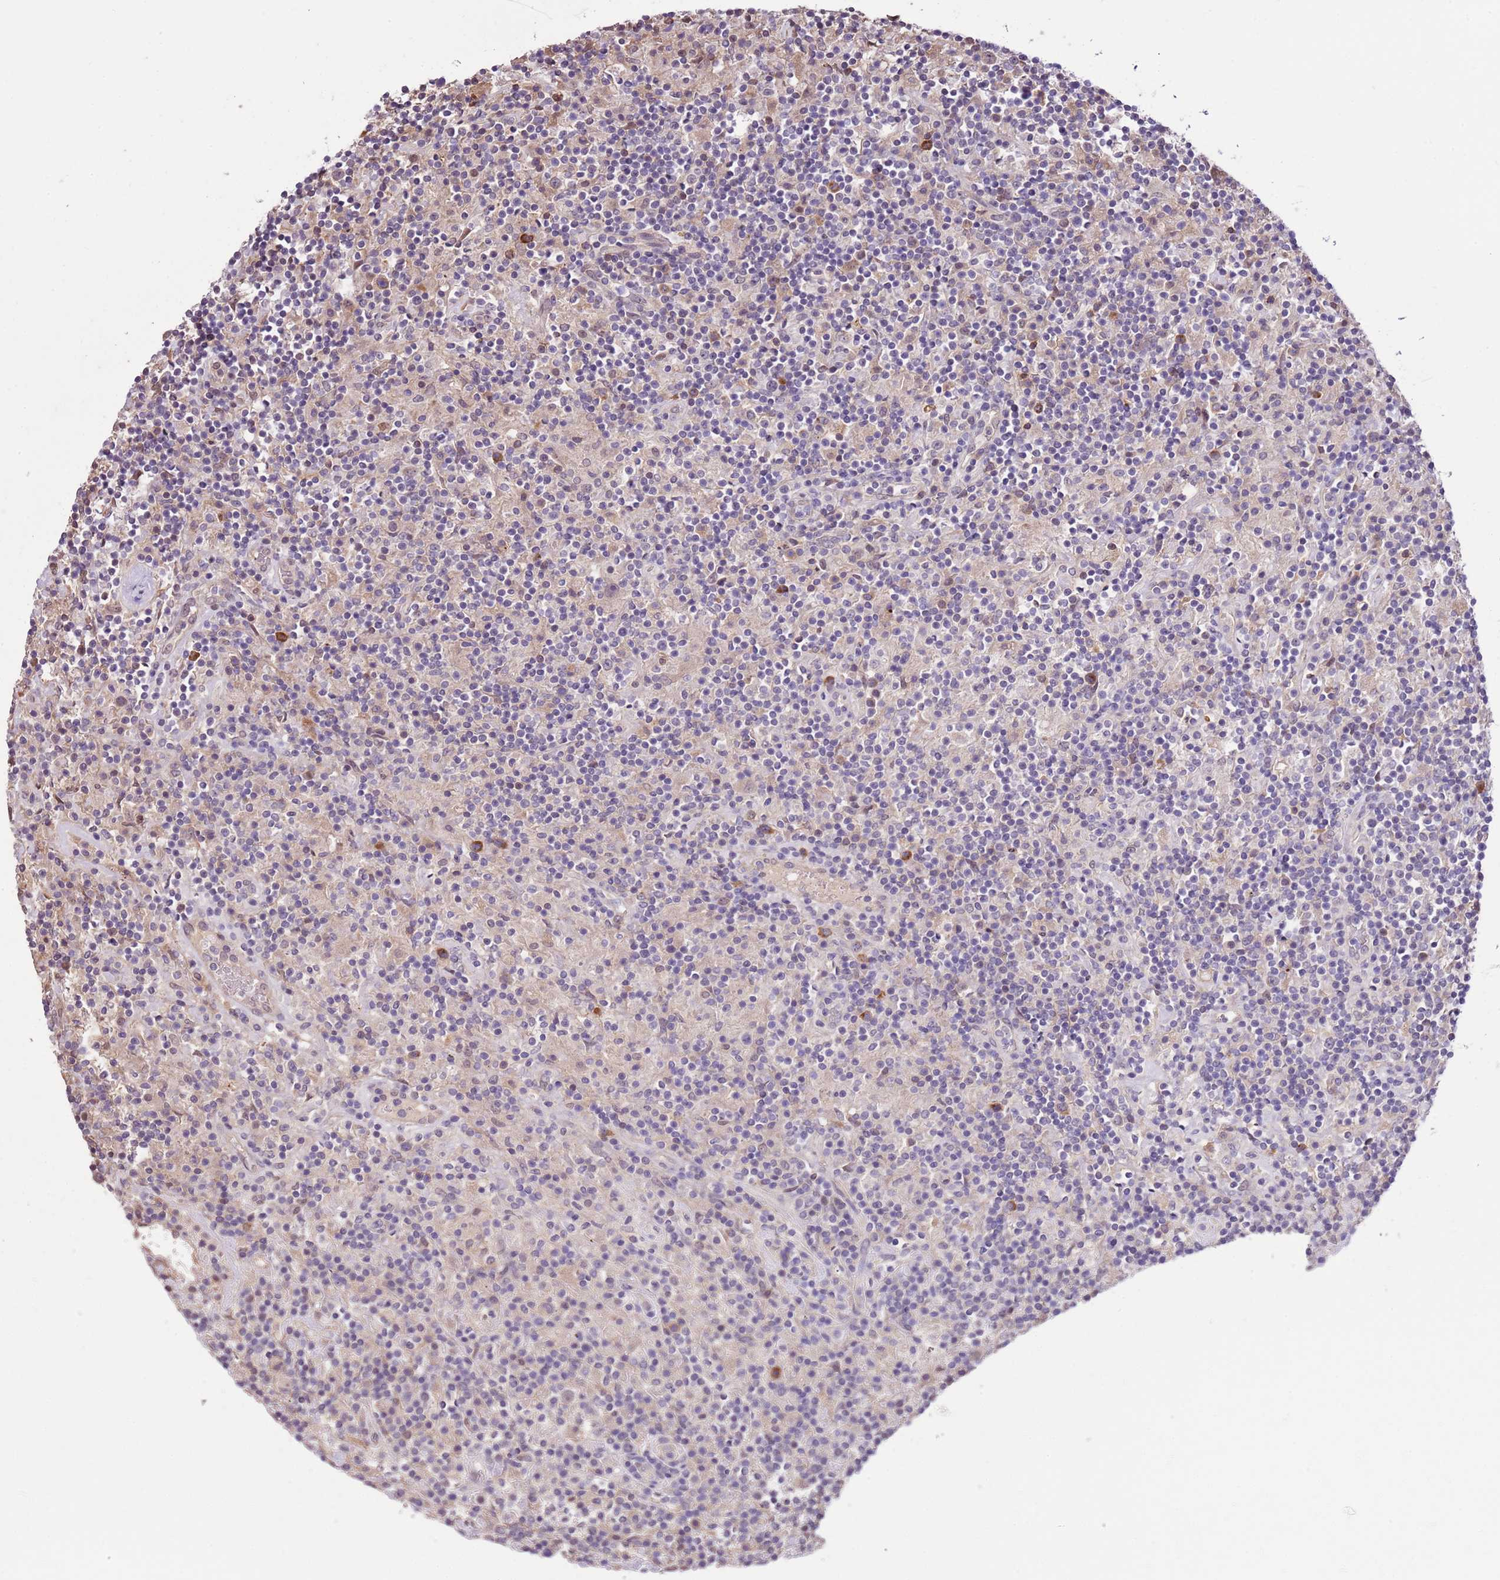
{"staining": {"intensity": "negative", "quantity": "none", "location": "none"}, "tissue": "lymphoma", "cell_type": "Tumor cells", "image_type": "cancer", "snomed": [{"axis": "morphology", "description": "Hodgkin's disease, NOS"}, {"axis": "topography", "description": "Lymph node"}], "caption": "Tumor cells show no significant protein staining in Hodgkin's disease.", "gene": "BBS5", "patient": {"sex": "male", "age": 70}}